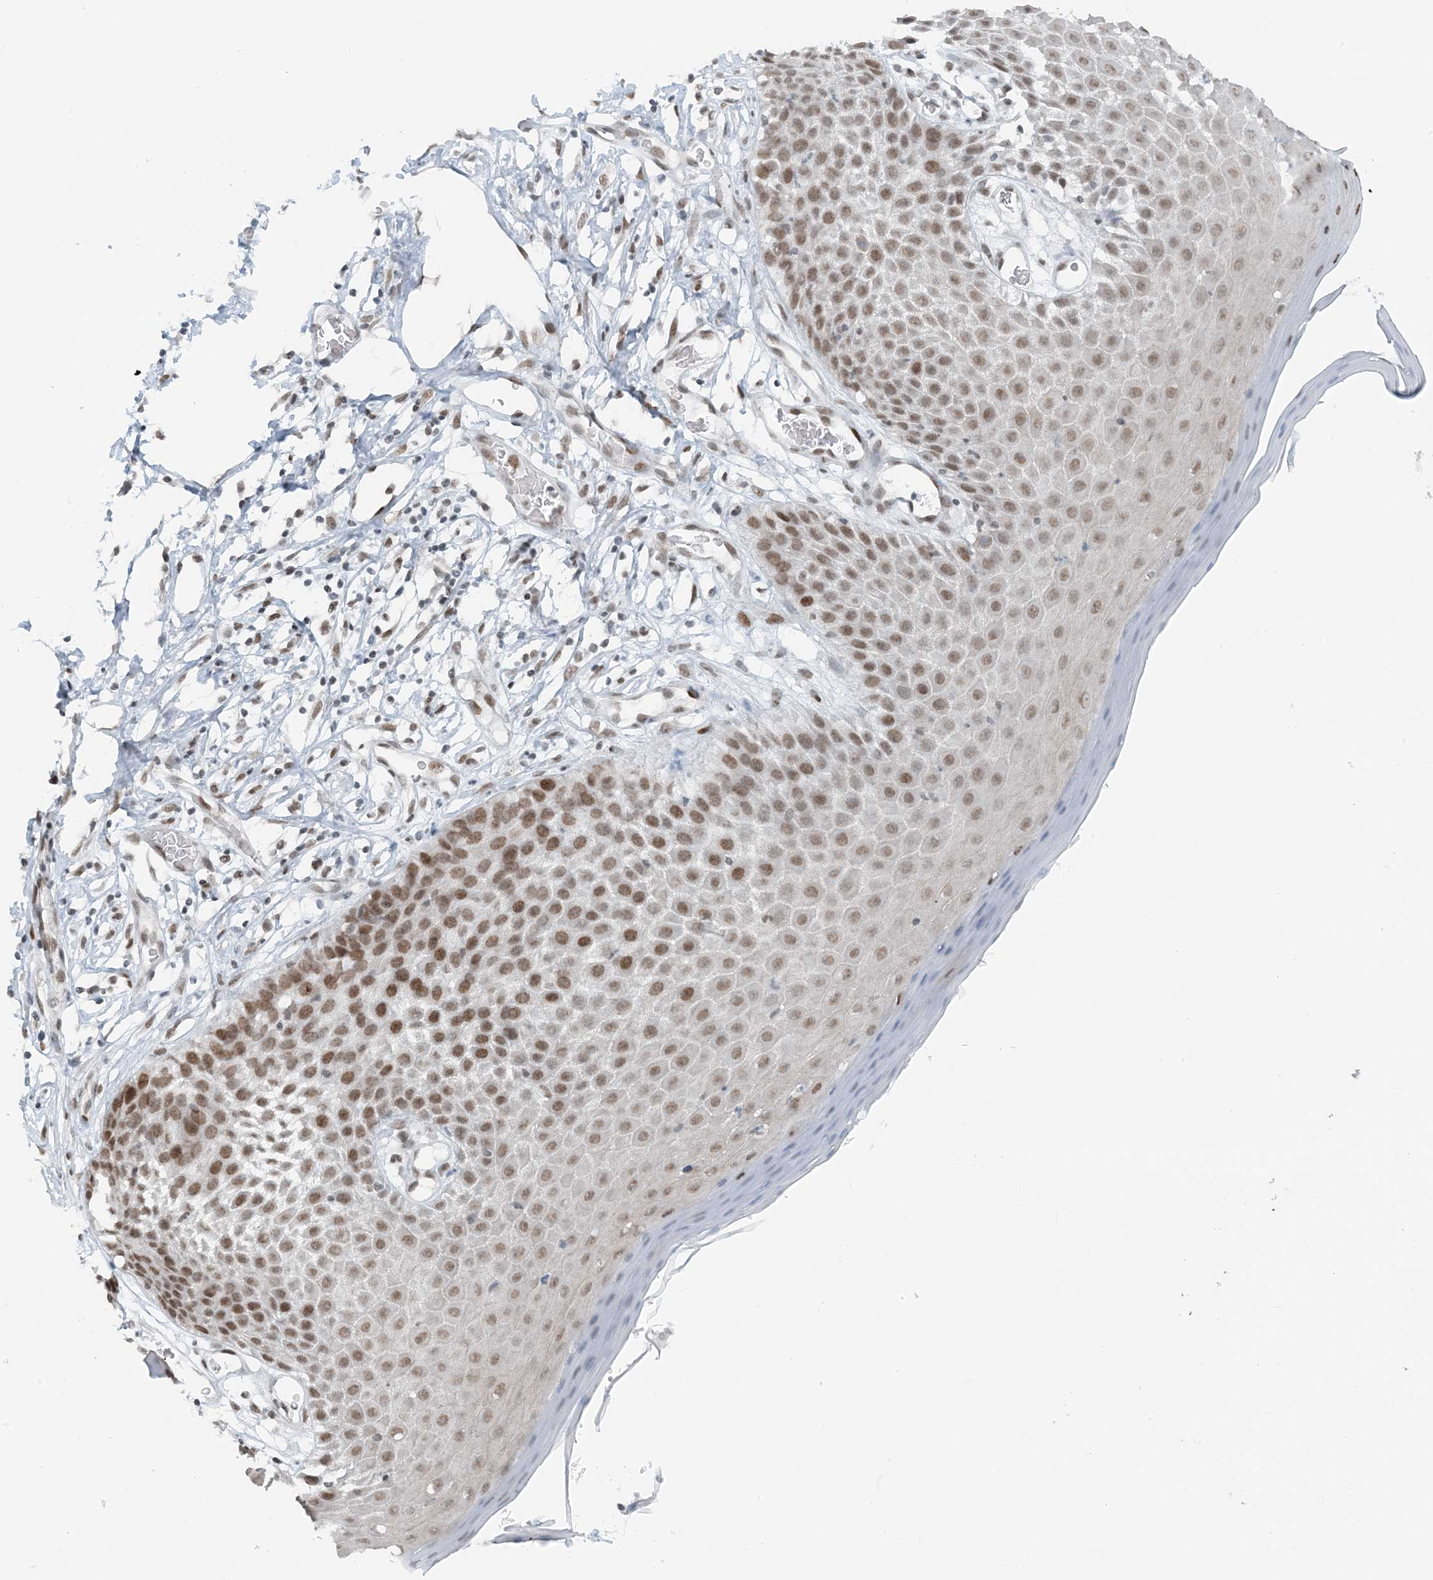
{"staining": {"intensity": "moderate", "quantity": ">75%", "location": "nuclear"}, "tissue": "skin", "cell_type": "Epidermal cells", "image_type": "normal", "snomed": [{"axis": "morphology", "description": "Normal tissue, NOS"}, {"axis": "topography", "description": "Vulva"}], "caption": "Skin stained with IHC reveals moderate nuclear staining in approximately >75% of epidermal cells.", "gene": "ZNF500", "patient": {"sex": "female", "age": 68}}